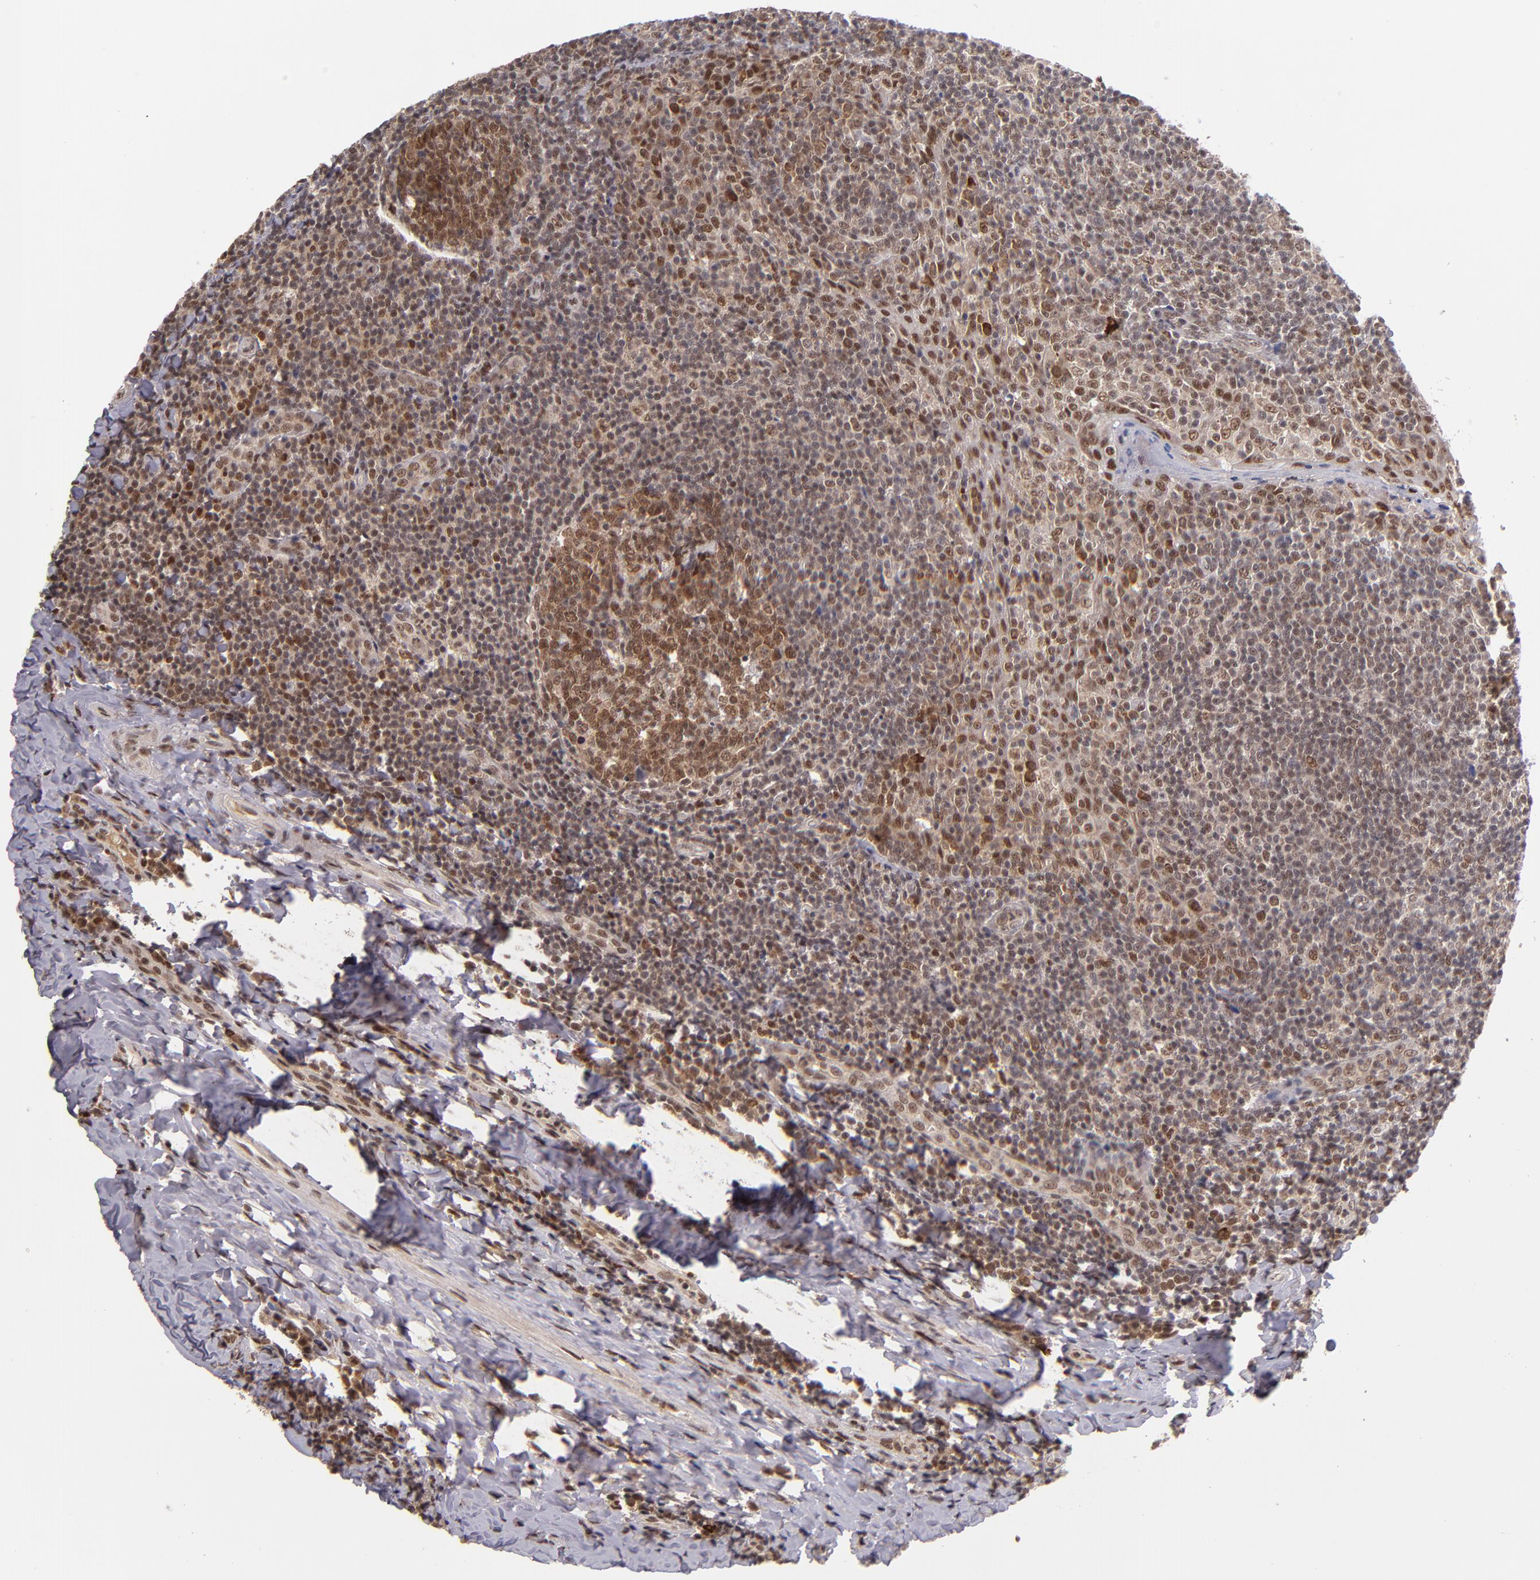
{"staining": {"intensity": "moderate", "quantity": ">75%", "location": "cytoplasmic/membranous,nuclear"}, "tissue": "tonsil", "cell_type": "Germinal center cells", "image_type": "normal", "snomed": [{"axis": "morphology", "description": "Normal tissue, NOS"}, {"axis": "topography", "description": "Tonsil"}], "caption": "A high-resolution photomicrograph shows immunohistochemistry staining of unremarkable tonsil, which exhibits moderate cytoplasmic/membranous,nuclear positivity in about >75% of germinal center cells.", "gene": "EP300", "patient": {"sex": "male", "age": 31}}